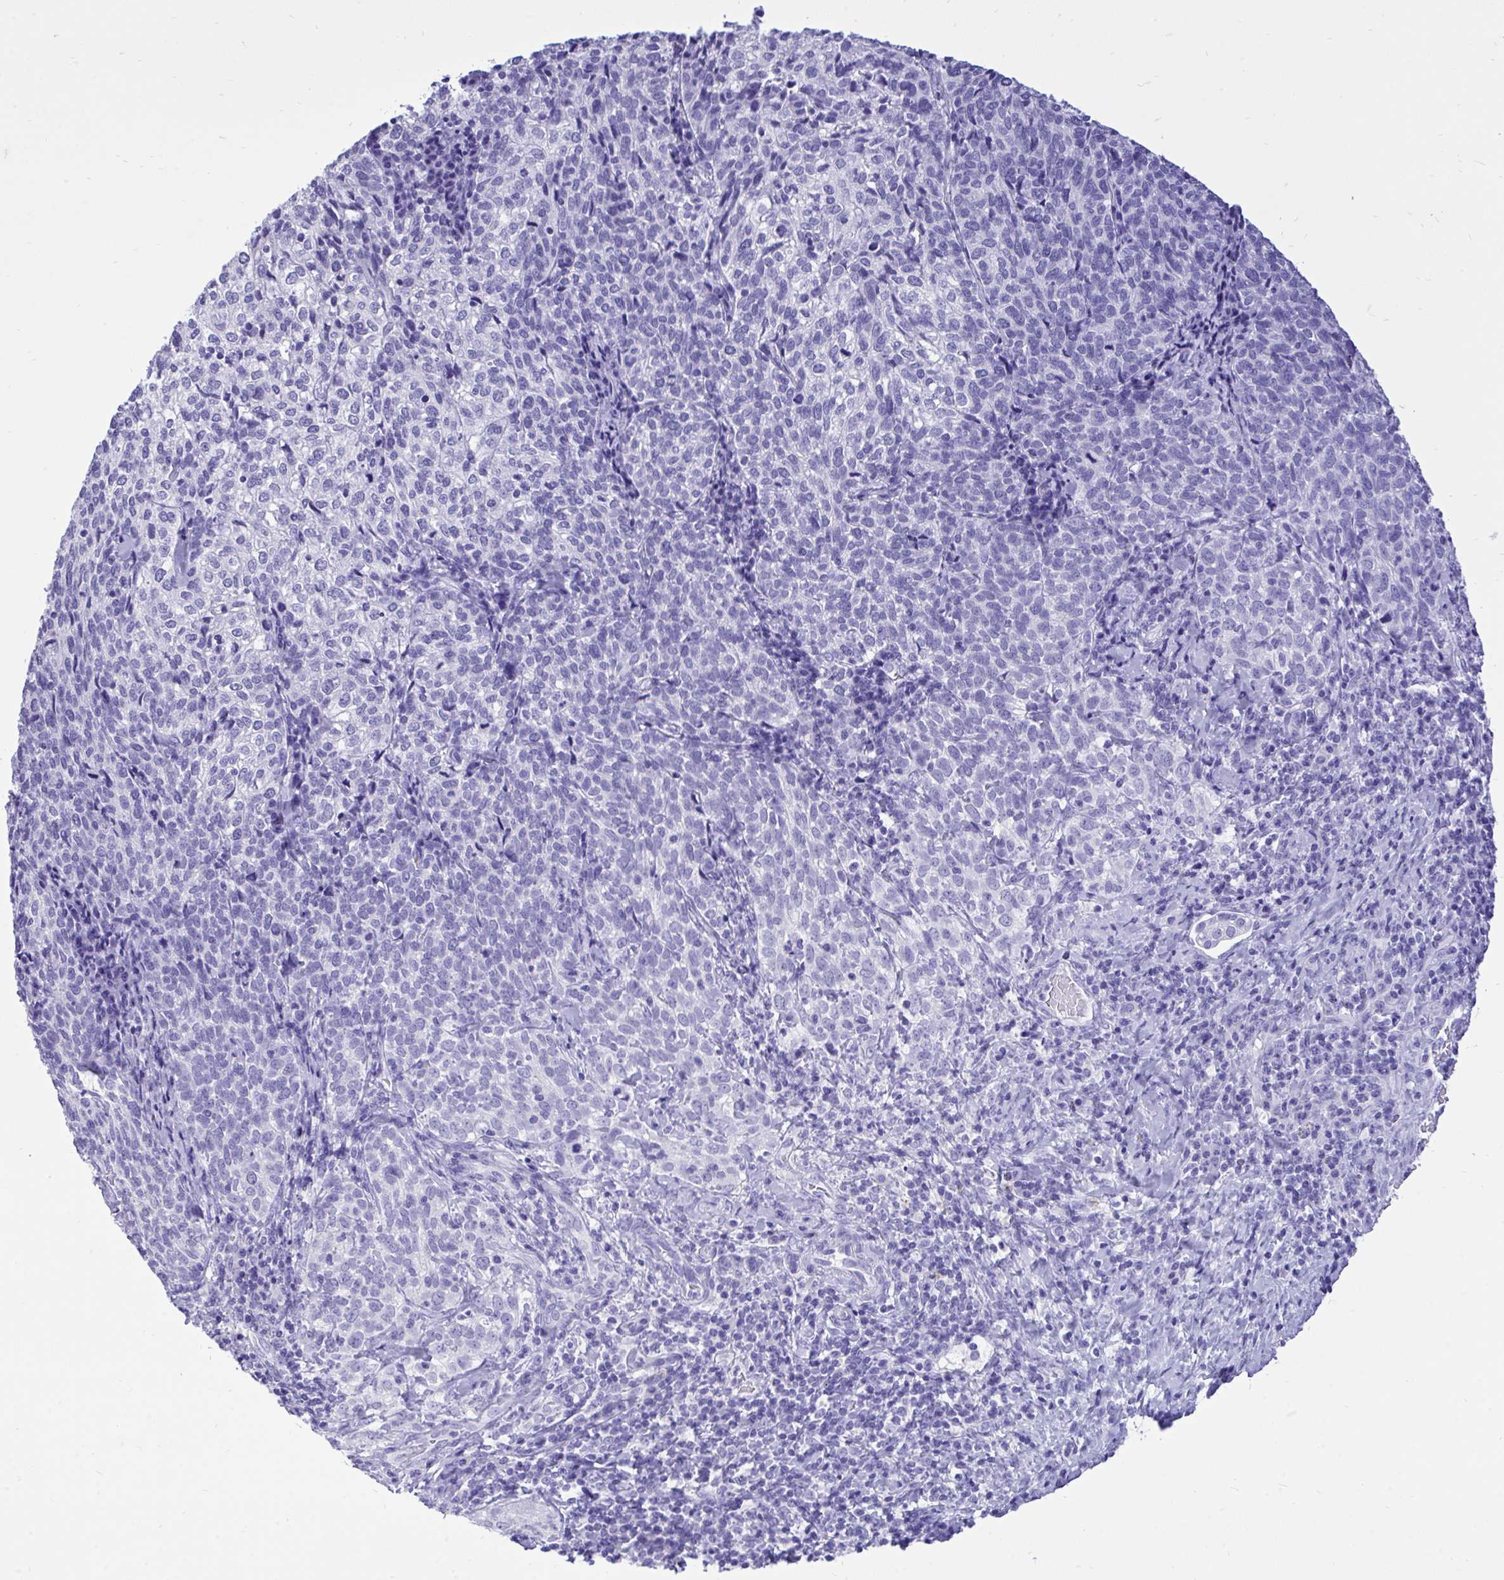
{"staining": {"intensity": "negative", "quantity": "none", "location": "none"}, "tissue": "cervical cancer", "cell_type": "Tumor cells", "image_type": "cancer", "snomed": [{"axis": "morphology", "description": "Normal tissue, NOS"}, {"axis": "morphology", "description": "Squamous cell carcinoma, NOS"}, {"axis": "topography", "description": "Vagina"}, {"axis": "topography", "description": "Cervix"}], "caption": "A histopathology image of human squamous cell carcinoma (cervical) is negative for staining in tumor cells. Brightfield microscopy of IHC stained with DAB (brown) and hematoxylin (blue), captured at high magnification.", "gene": "MON1A", "patient": {"sex": "female", "age": 45}}